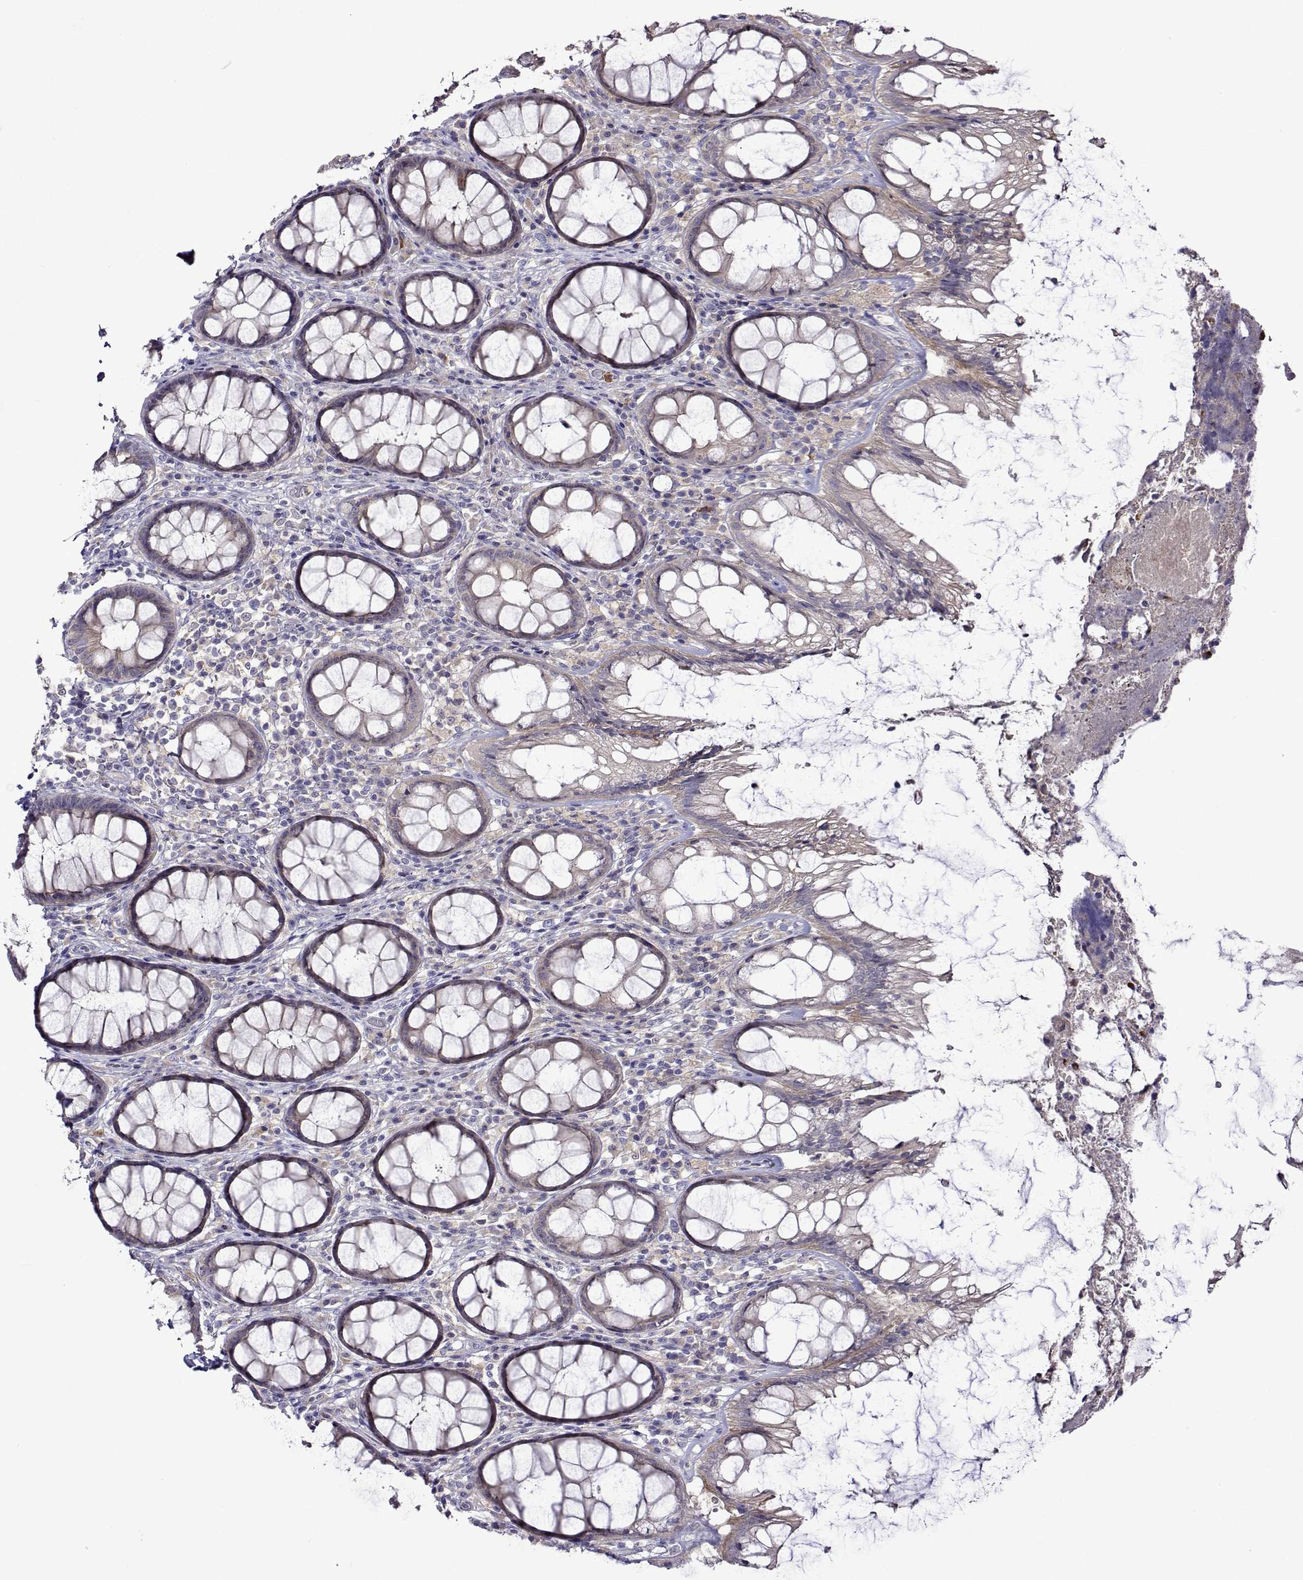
{"staining": {"intensity": "weak", "quantity": "<25%", "location": "cytoplasmic/membranous"}, "tissue": "rectum", "cell_type": "Glandular cells", "image_type": "normal", "snomed": [{"axis": "morphology", "description": "Normal tissue, NOS"}, {"axis": "topography", "description": "Rectum"}], "caption": "Rectum stained for a protein using immunohistochemistry exhibits no staining glandular cells.", "gene": "SULT2A1", "patient": {"sex": "male", "age": 72}}